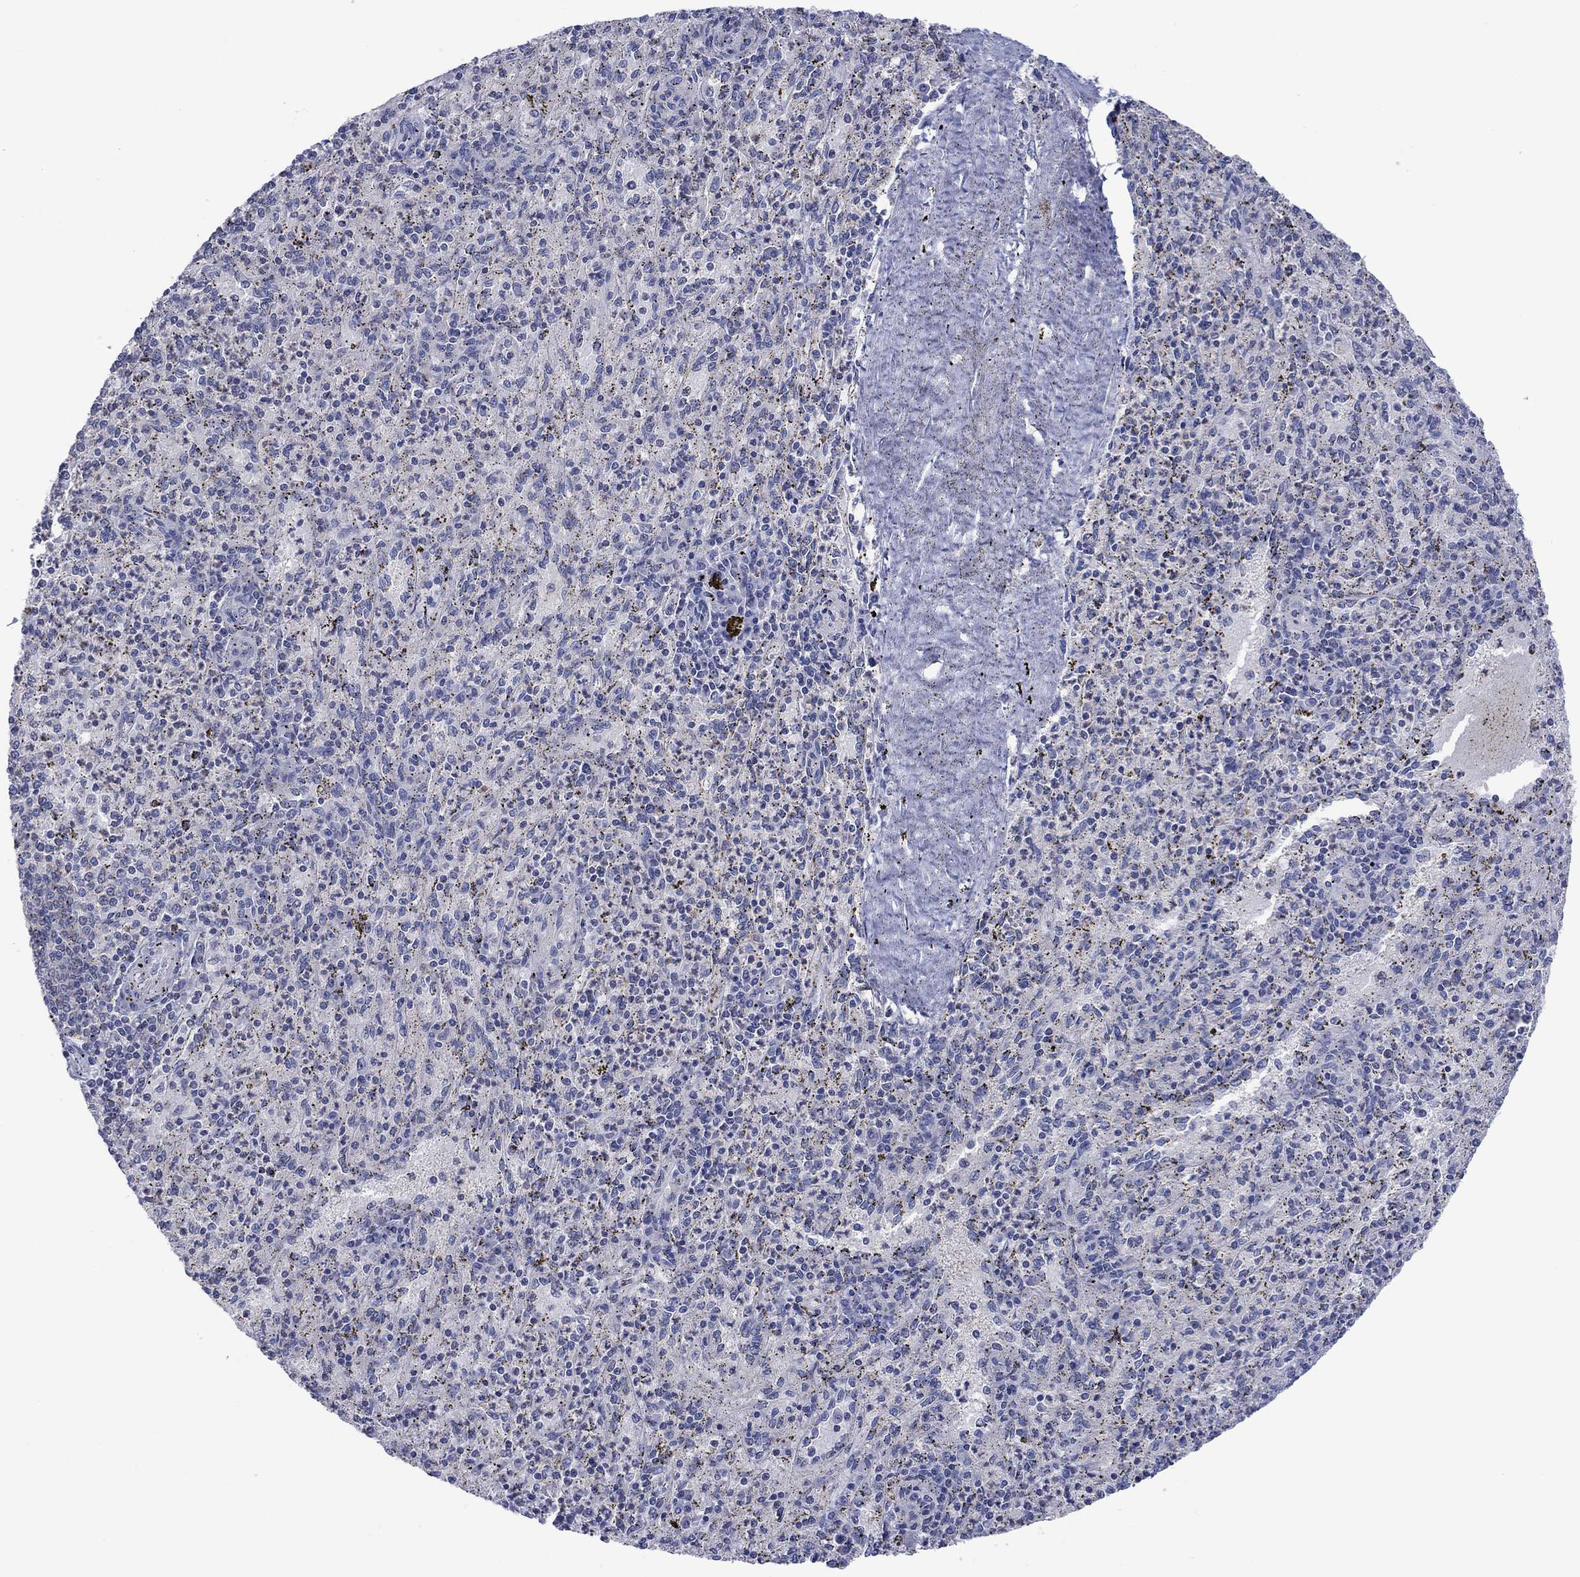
{"staining": {"intensity": "negative", "quantity": "none", "location": "none"}, "tissue": "spleen", "cell_type": "Cells in red pulp", "image_type": "normal", "snomed": [{"axis": "morphology", "description": "Normal tissue, NOS"}, {"axis": "topography", "description": "Spleen"}], "caption": "IHC image of normal spleen: human spleen stained with DAB (3,3'-diaminobenzidine) shows no significant protein staining in cells in red pulp.", "gene": "FER1L6", "patient": {"sex": "male", "age": 60}}